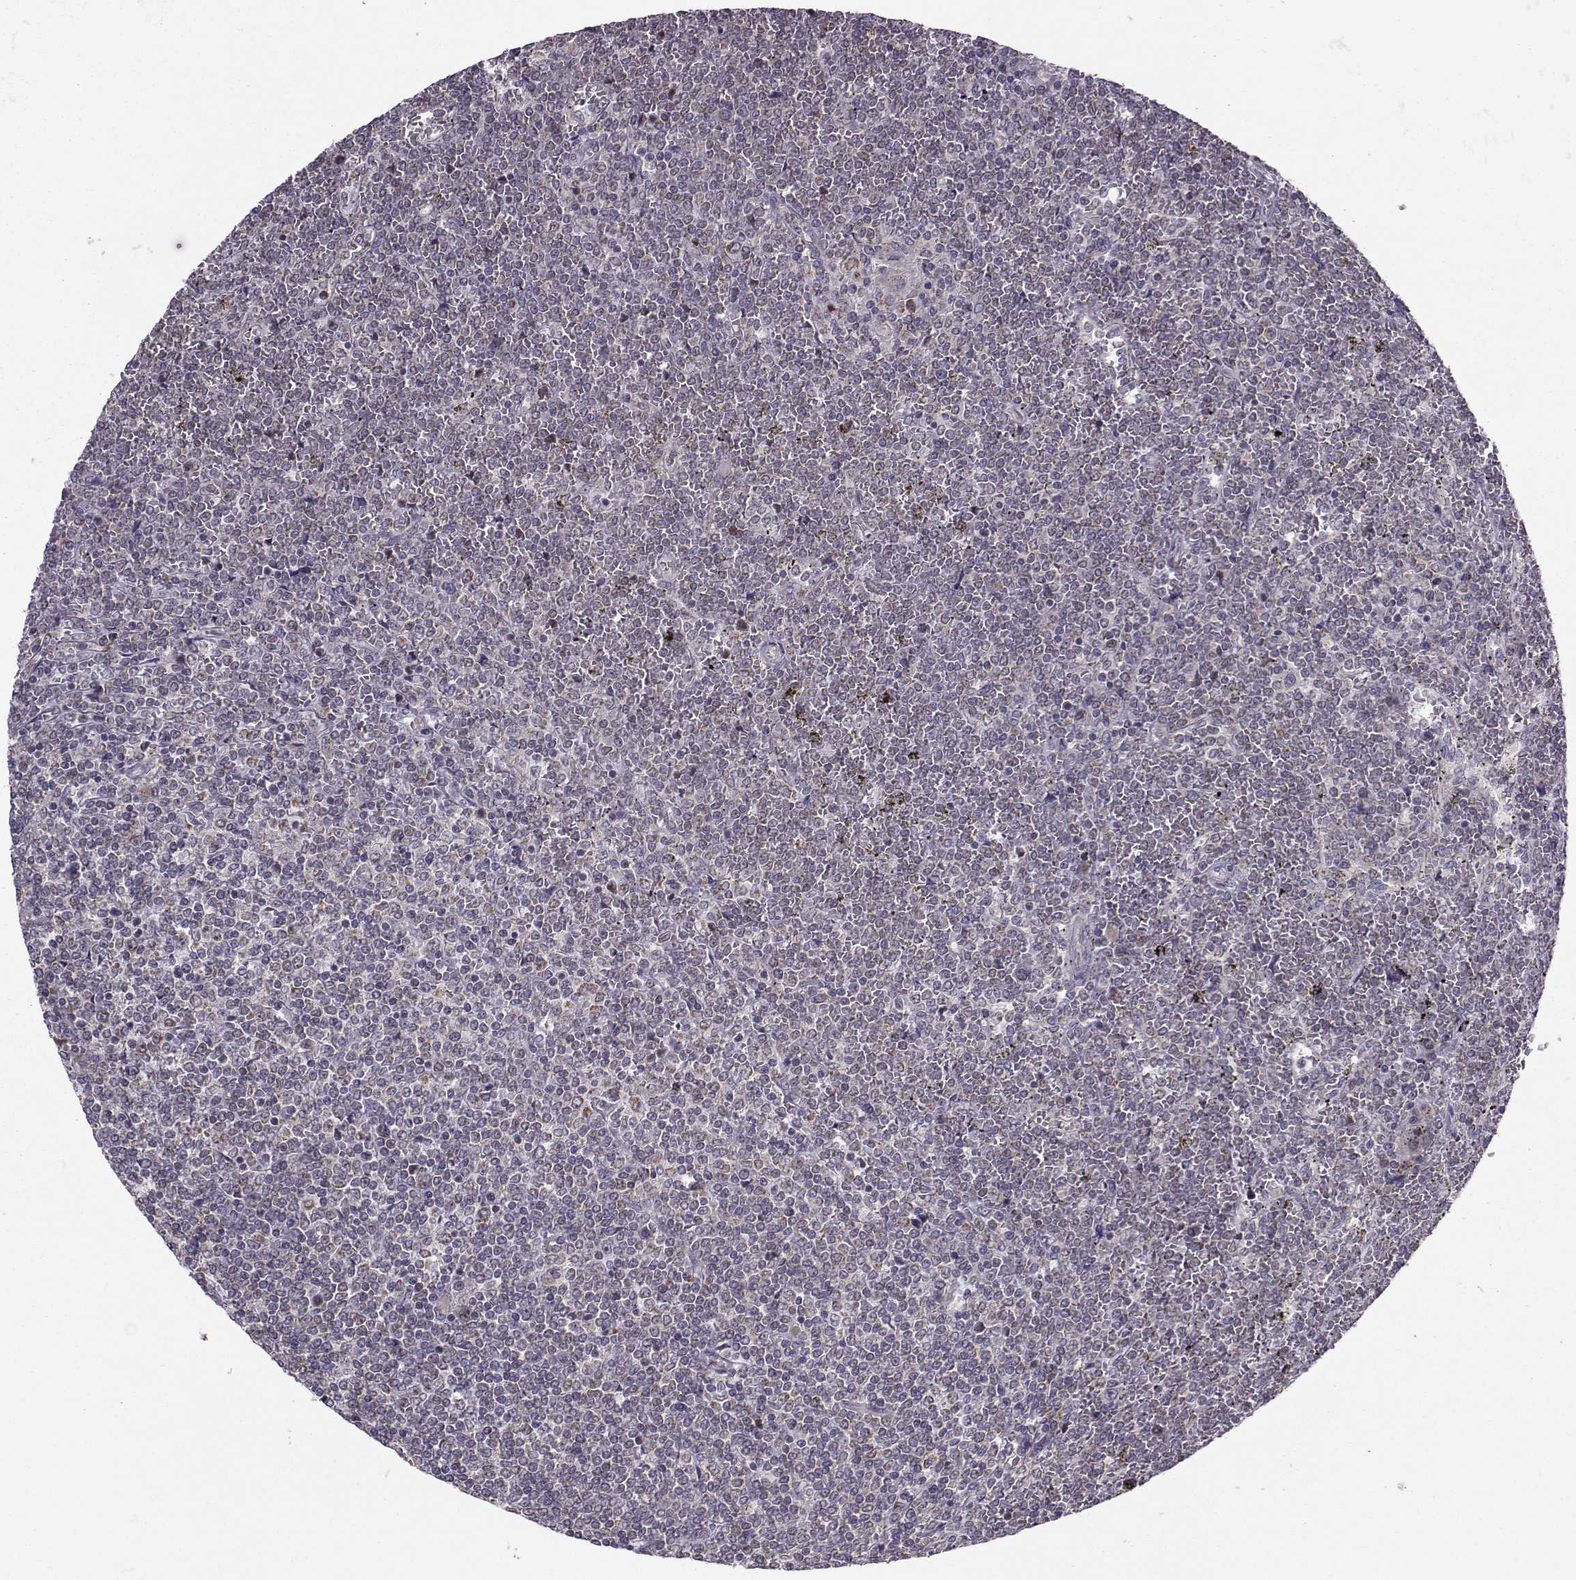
{"staining": {"intensity": "negative", "quantity": "none", "location": "none"}, "tissue": "lymphoma", "cell_type": "Tumor cells", "image_type": "cancer", "snomed": [{"axis": "morphology", "description": "Malignant lymphoma, non-Hodgkin's type, Low grade"}, {"axis": "topography", "description": "Spleen"}], "caption": "Histopathology image shows no protein staining in tumor cells of low-grade malignant lymphoma, non-Hodgkin's type tissue.", "gene": "NECAB3", "patient": {"sex": "female", "age": 19}}